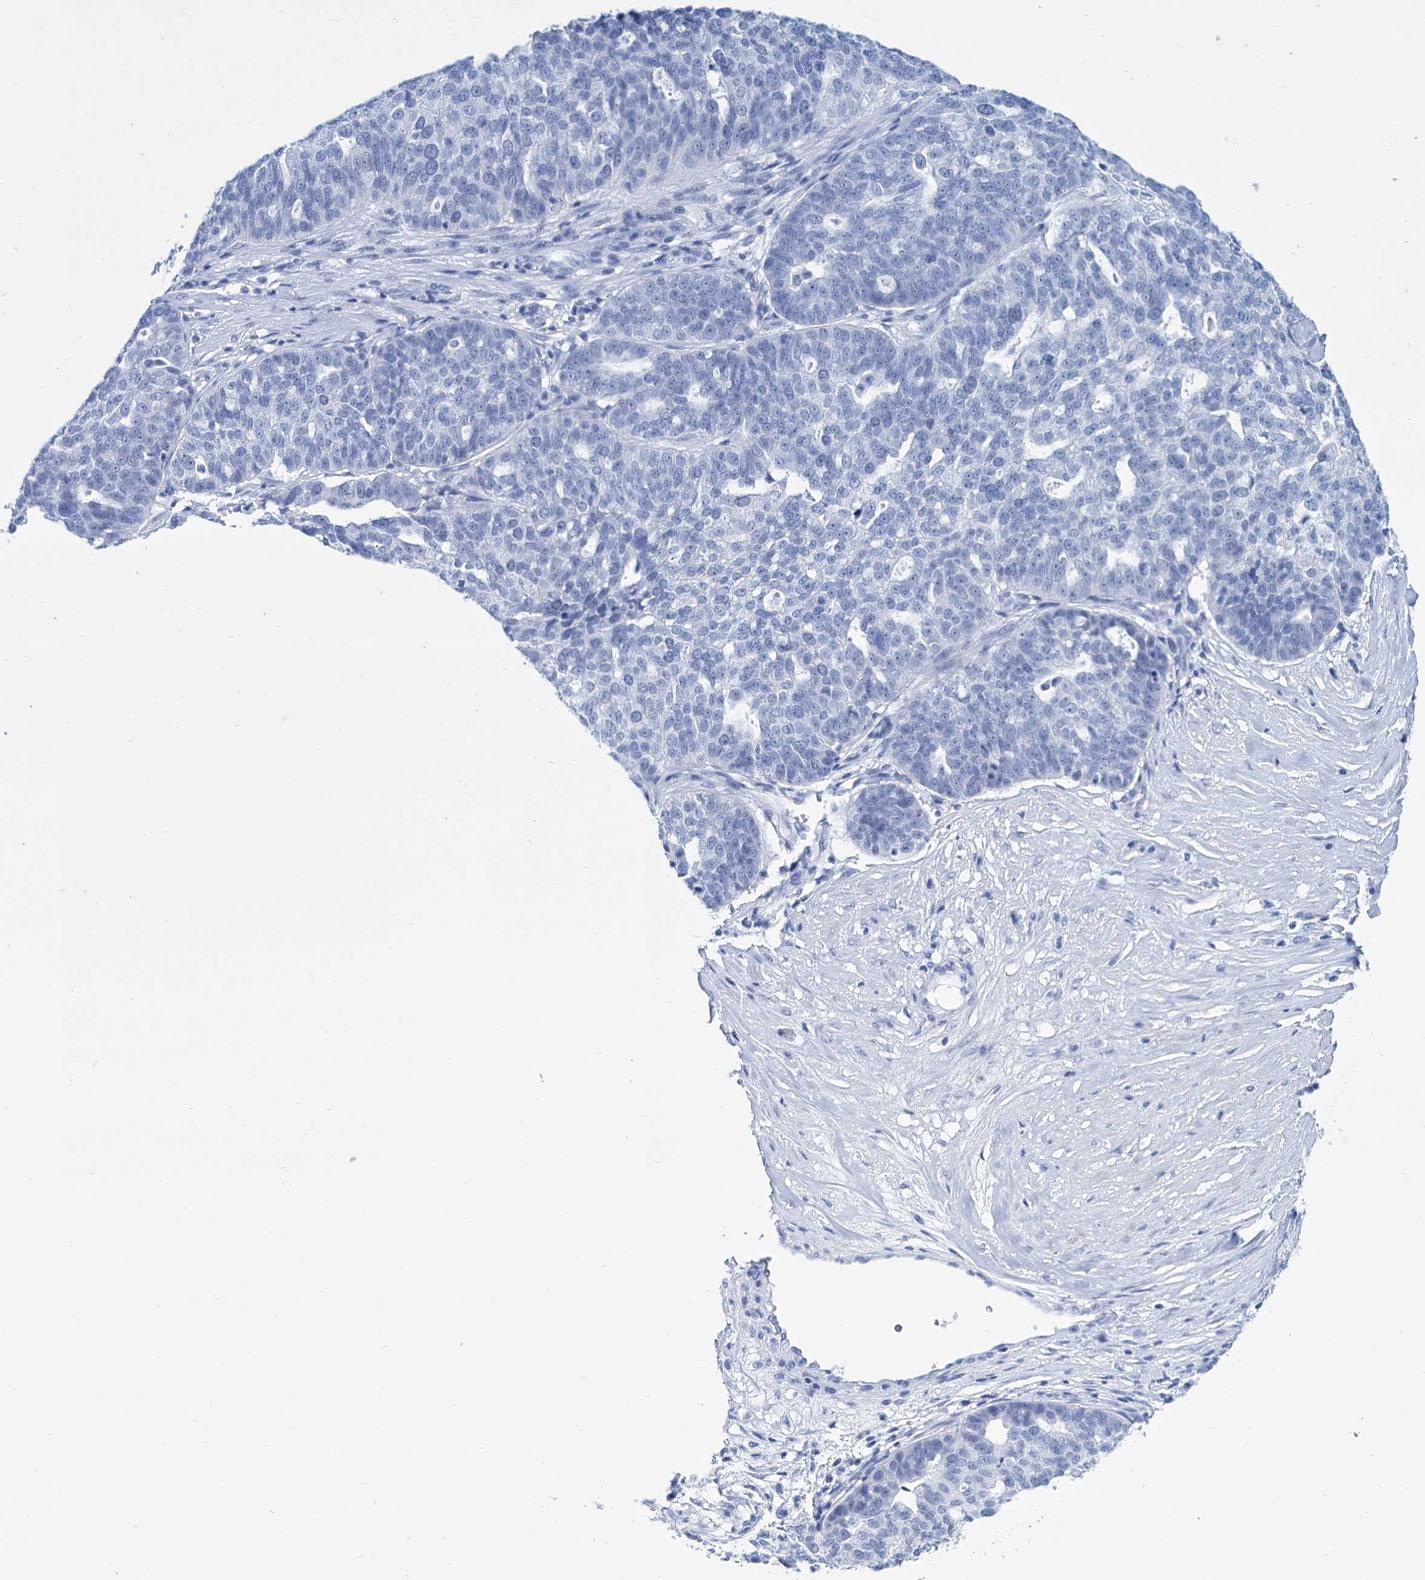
{"staining": {"intensity": "negative", "quantity": "none", "location": "none"}, "tissue": "ovarian cancer", "cell_type": "Tumor cells", "image_type": "cancer", "snomed": [{"axis": "morphology", "description": "Cystadenocarcinoma, serous, NOS"}, {"axis": "topography", "description": "Ovary"}], "caption": "Immunohistochemical staining of human ovarian serous cystadenocarcinoma shows no significant staining in tumor cells.", "gene": "FBXW12", "patient": {"sex": "female", "age": 59}}